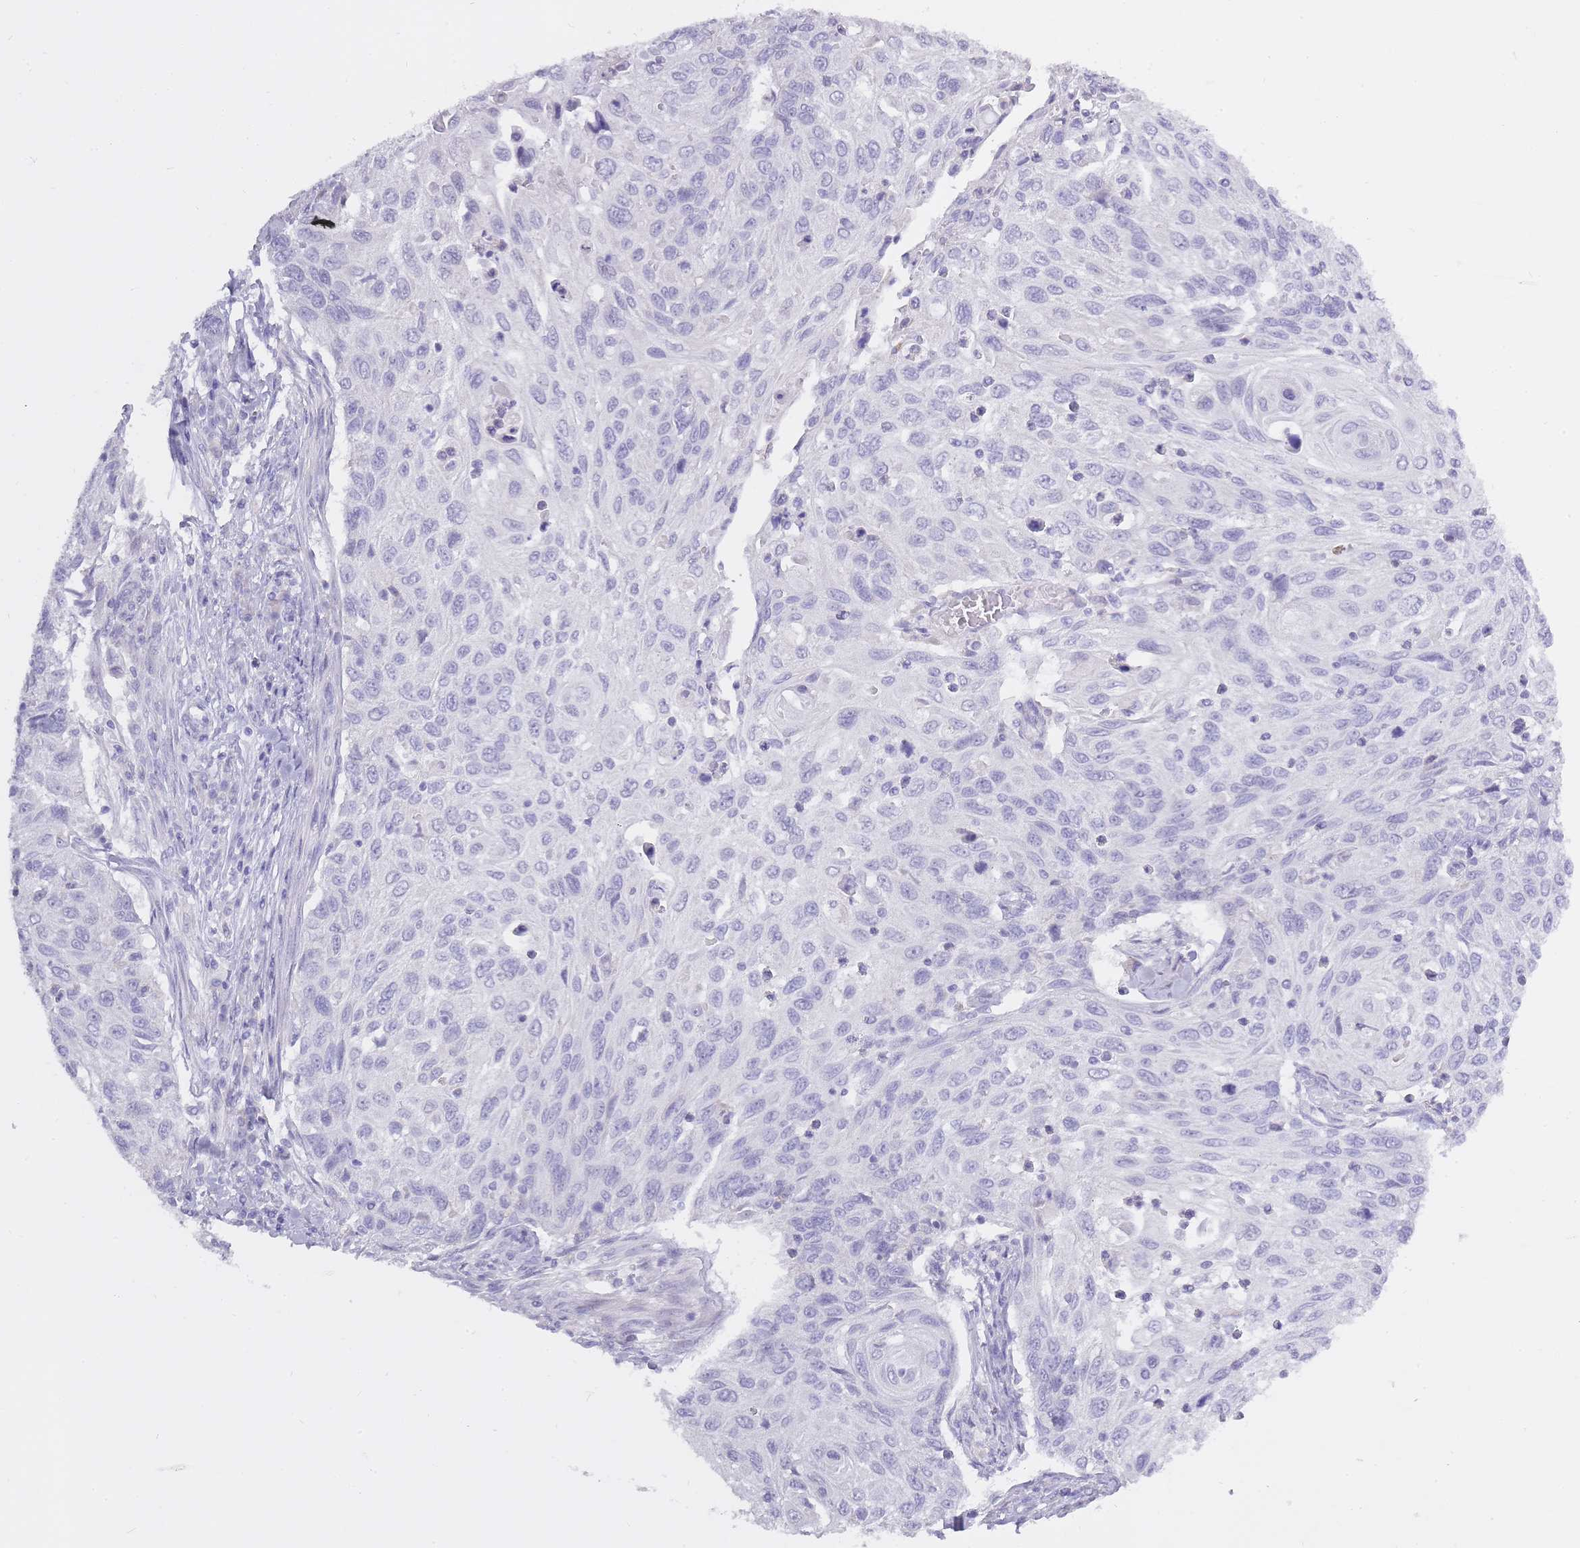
{"staining": {"intensity": "negative", "quantity": "none", "location": "none"}, "tissue": "cervical cancer", "cell_type": "Tumor cells", "image_type": "cancer", "snomed": [{"axis": "morphology", "description": "Squamous cell carcinoma, NOS"}, {"axis": "topography", "description": "Cervix"}], "caption": "This is an immunohistochemistry (IHC) histopathology image of human squamous cell carcinoma (cervical). There is no expression in tumor cells.", "gene": "BDKRB2", "patient": {"sex": "female", "age": 70}}